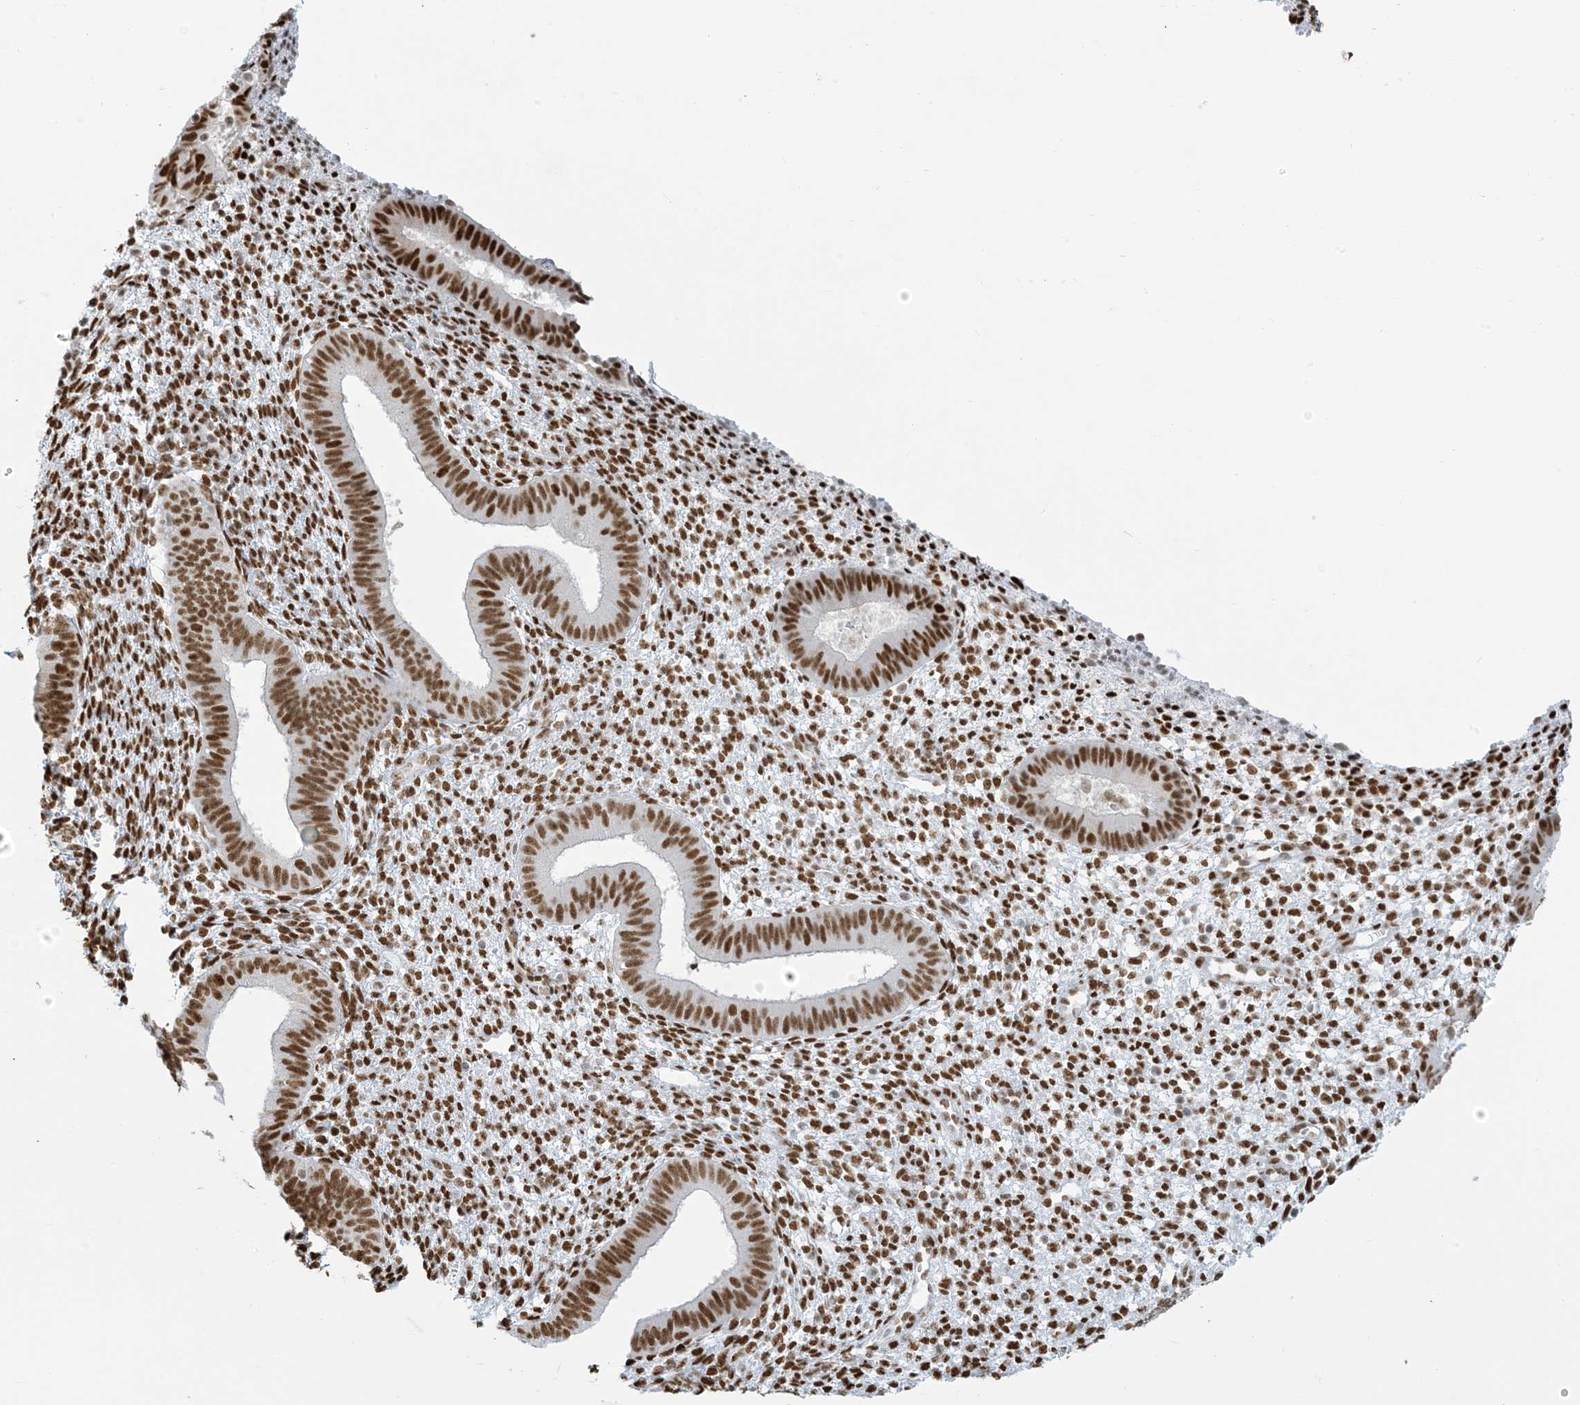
{"staining": {"intensity": "strong", "quantity": ">75%", "location": "nuclear"}, "tissue": "endometrium", "cell_type": "Cells in endometrial stroma", "image_type": "normal", "snomed": [{"axis": "morphology", "description": "Normal tissue, NOS"}, {"axis": "topography", "description": "Endometrium"}], "caption": "Immunohistochemistry (DAB) staining of normal human endometrium shows strong nuclear protein staining in about >75% of cells in endometrial stroma. (brown staining indicates protein expression, while blue staining denotes nuclei).", "gene": "STAG1", "patient": {"sex": "female", "age": 46}}